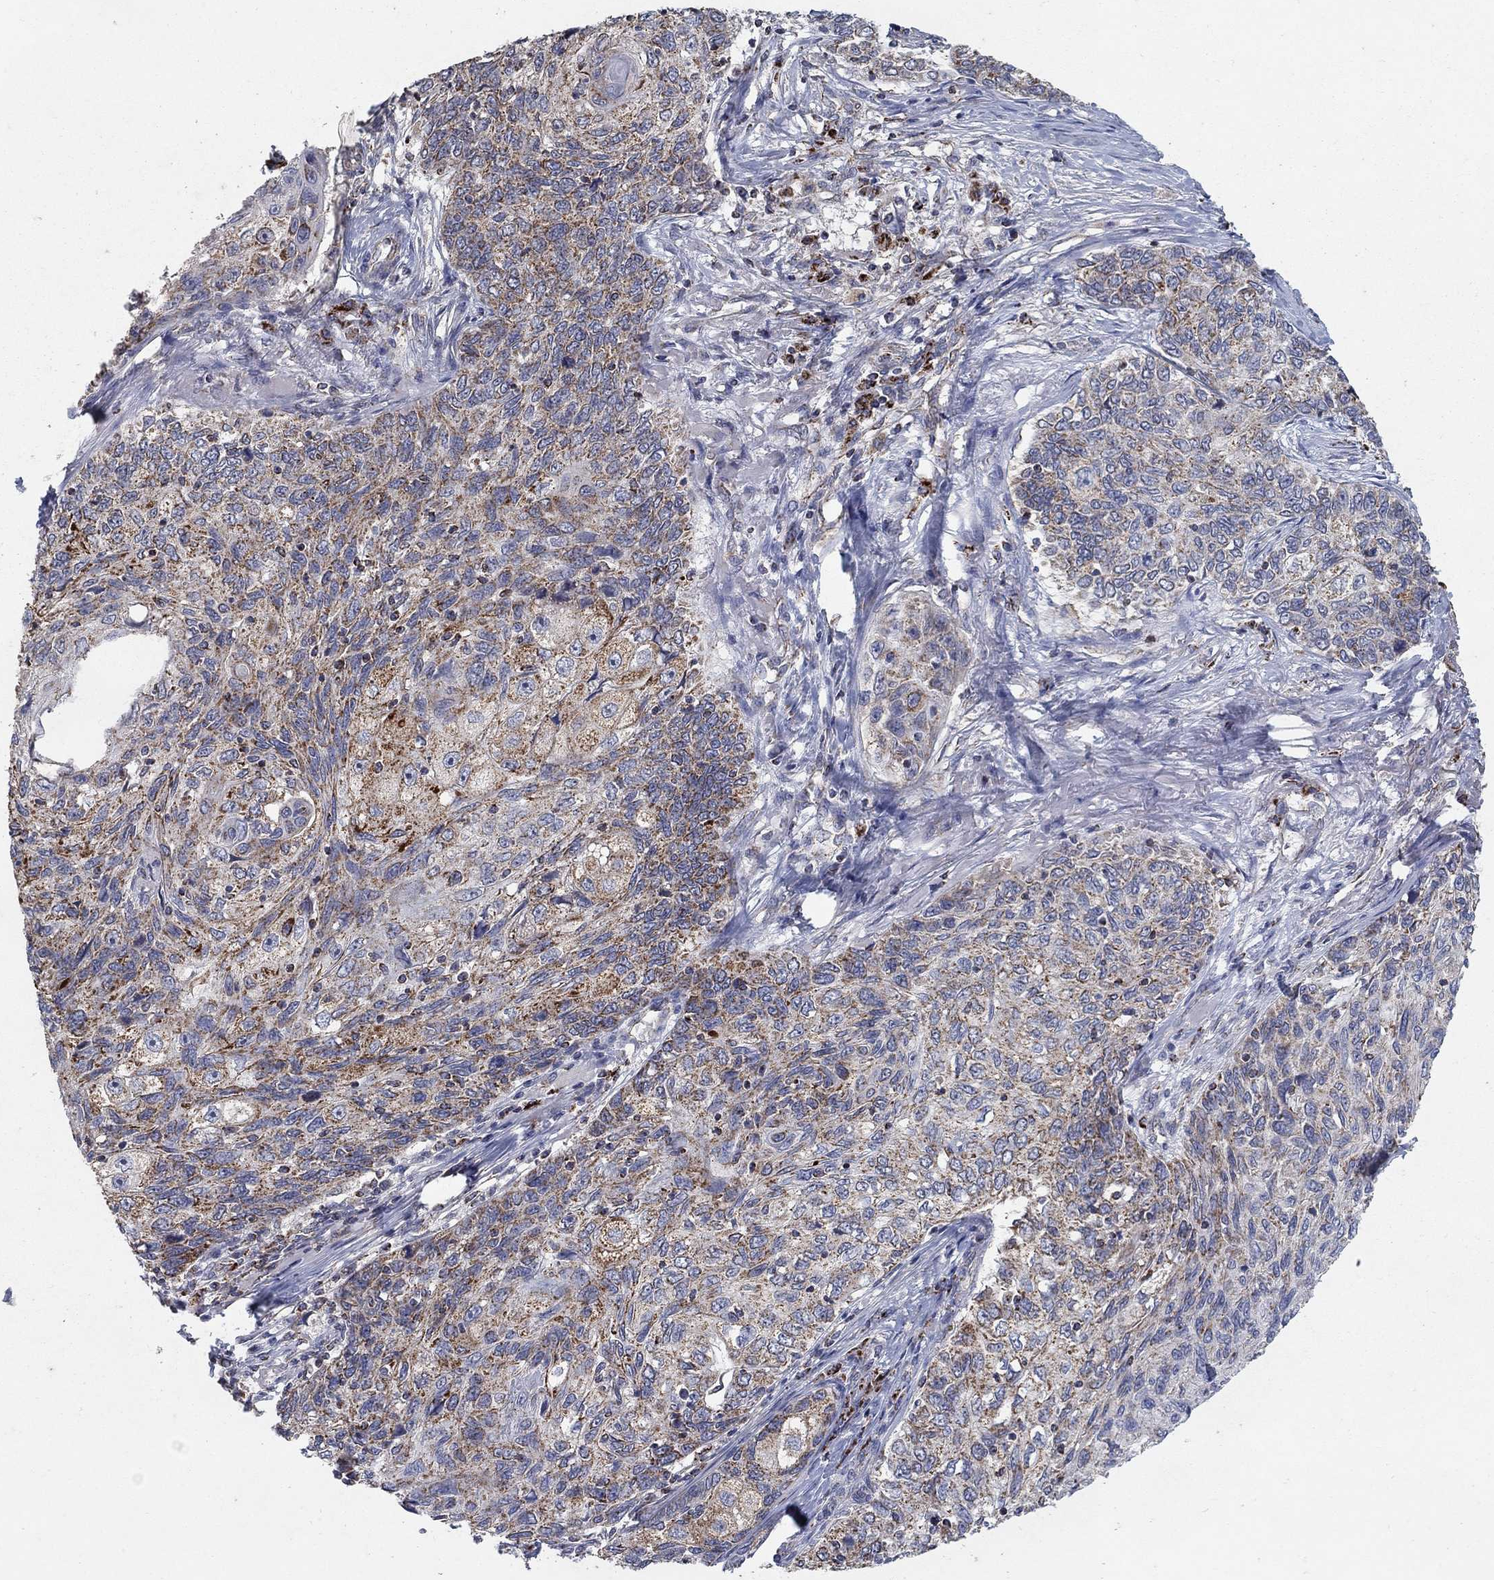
{"staining": {"intensity": "moderate", "quantity": "<25%", "location": "cytoplasmic/membranous"}, "tissue": "skin cancer", "cell_type": "Tumor cells", "image_type": "cancer", "snomed": [{"axis": "morphology", "description": "Squamous cell carcinoma, NOS"}, {"axis": "topography", "description": "Skin"}], "caption": "Immunohistochemical staining of squamous cell carcinoma (skin) displays low levels of moderate cytoplasmic/membranous protein positivity in about <25% of tumor cells.", "gene": "GPSM1", "patient": {"sex": "male", "age": 92}}